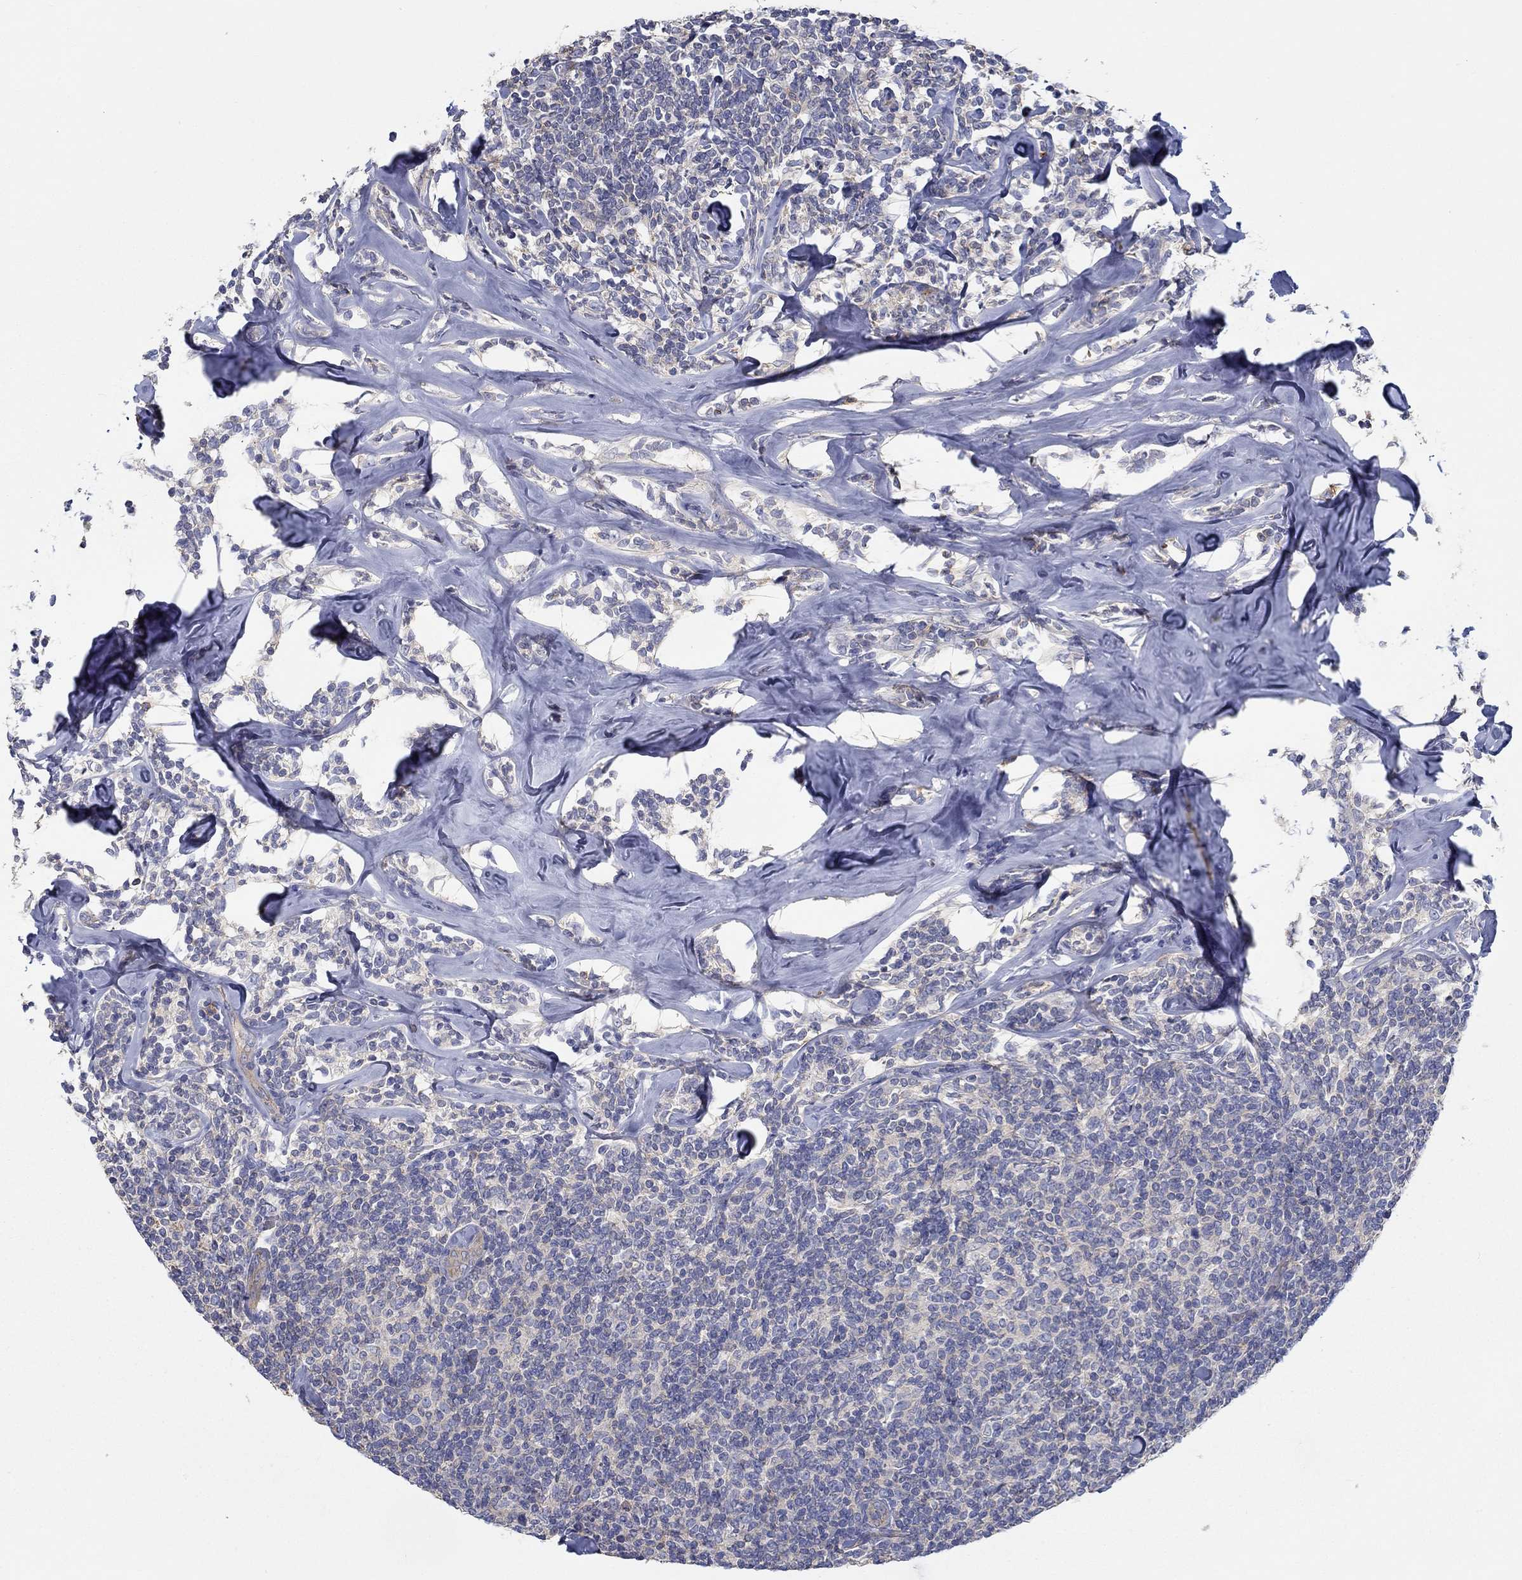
{"staining": {"intensity": "negative", "quantity": "none", "location": "none"}, "tissue": "lymphoma", "cell_type": "Tumor cells", "image_type": "cancer", "snomed": [{"axis": "morphology", "description": "Malignant lymphoma, non-Hodgkin's type, Low grade"}, {"axis": "topography", "description": "Lymph node"}], "caption": "An image of human lymphoma is negative for staining in tumor cells.", "gene": "BBOF1", "patient": {"sex": "female", "age": 56}}